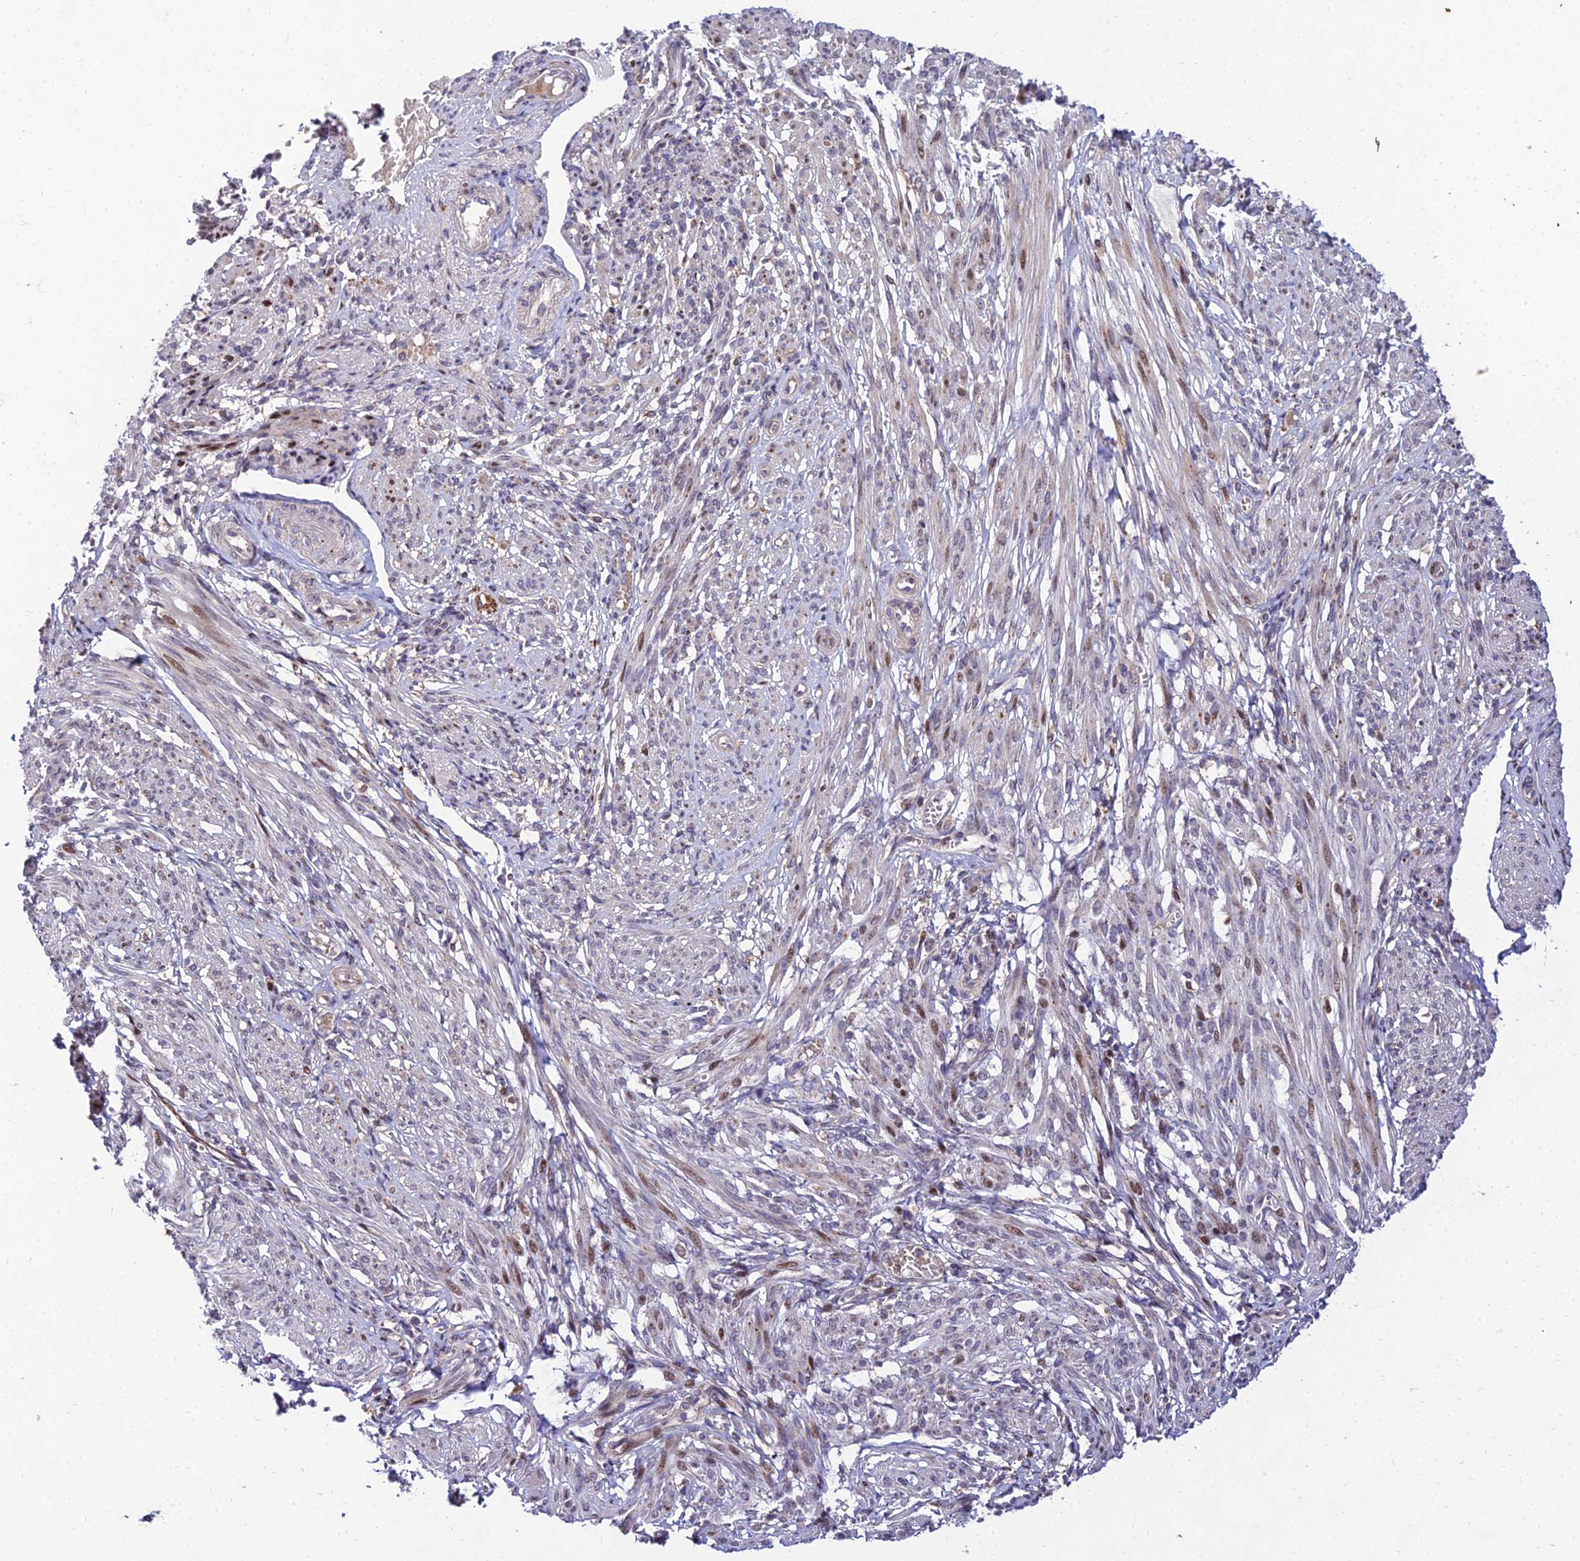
{"staining": {"intensity": "weak", "quantity": "25%-75%", "location": "cytoplasmic/membranous"}, "tissue": "smooth muscle", "cell_type": "Smooth muscle cells", "image_type": "normal", "snomed": [{"axis": "morphology", "description": "Normal tissue, NOS"}, {"axis": "topography", "description": "Smooth muscle"}], "caption": "High-power microscopy captured an immunohistochemistry photomicrograph of unremarkable smooth muscle, revealing weak cytoplasmic/membranous expression in about 25%-75% of smooth muscle cells.", "gene": "MKKS", "patient": {"sex": "female", "age": 39}}